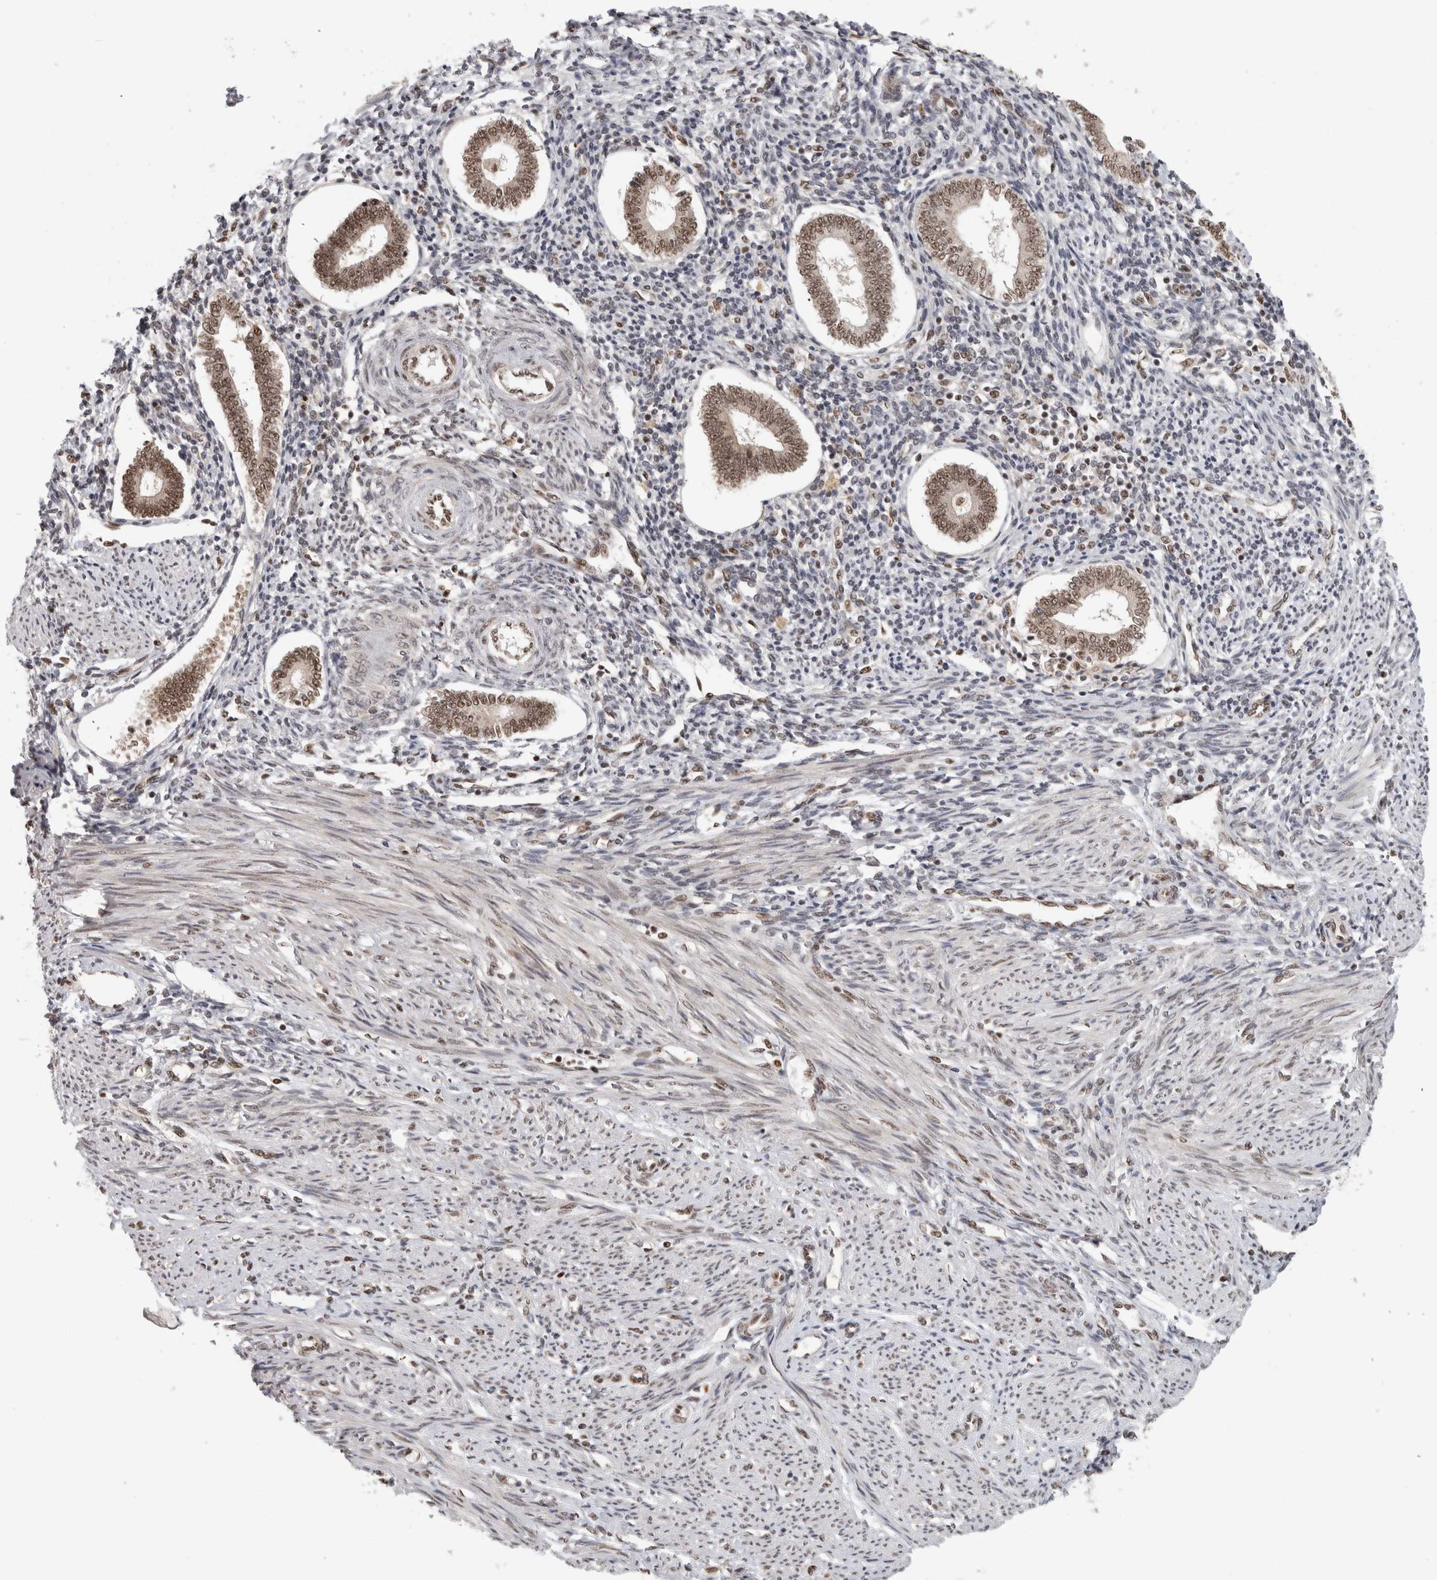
{"staining": {"intensity": "moderate", "quantity": ">75%", "location": "nuclear"}, "tissue": "endometrium", "cell_type": "Cells in endometrial stroma", "image_type": "normal", "snomed": [{"axis": "morphology", "description": "Normal tissue, NOS"}, {"axis": "topography", "description": "Endometrium"}], "caption": "IHC staining of benign endometrium, which reveals medium levels of moderate nuclear positivity in about >75% of cells in endometrial stroma indicating moderate nuclear protein staining. The staining was performed using DAB (3,3'-diaminobenzidine) (brown) for protein detection and nuclei were counterstained in hematoxylin (blue).", "gene": "EBNA1BP2", "patient": {"sex": "female", "age": 42}}